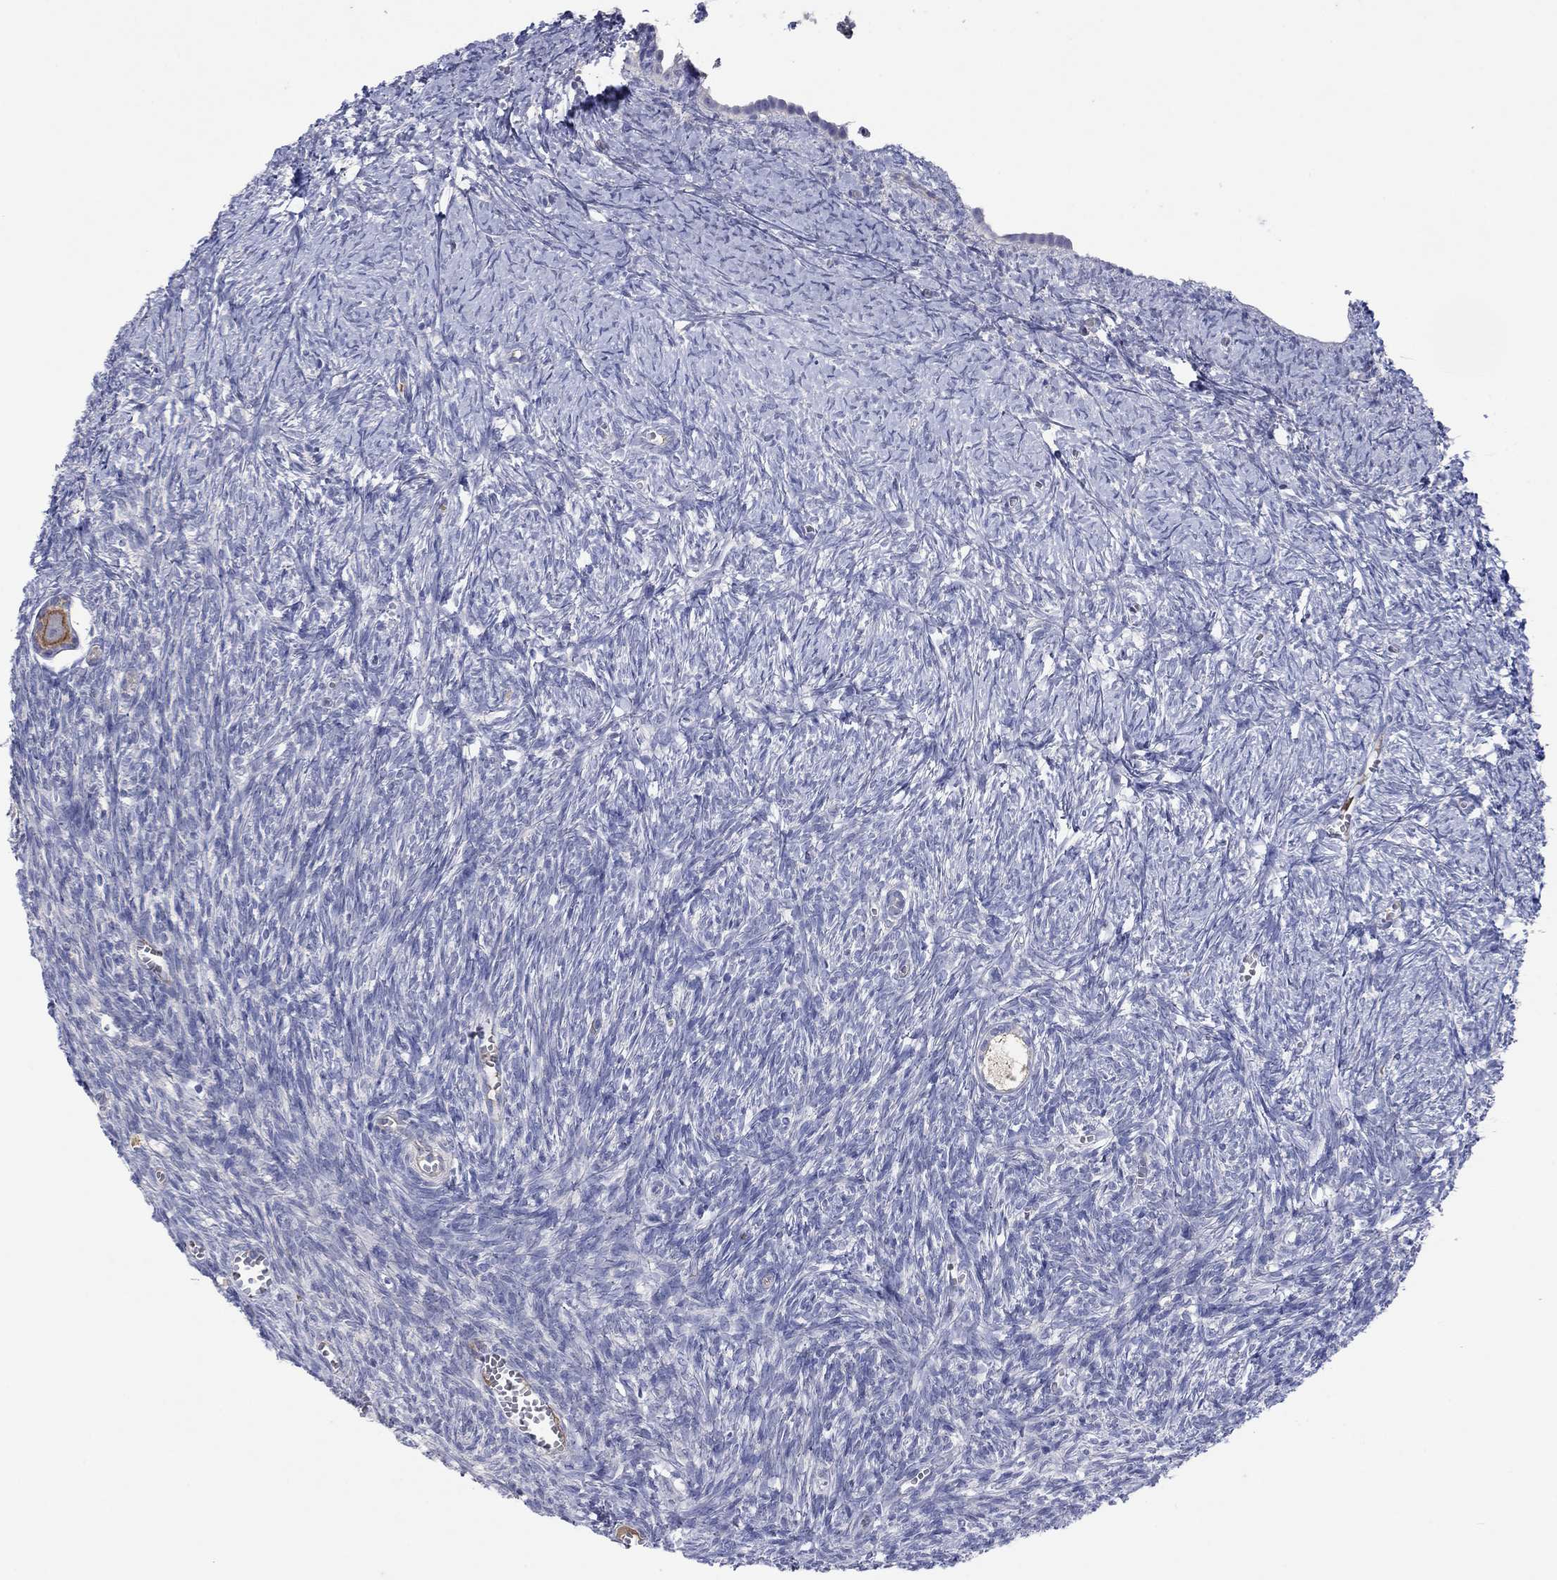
{"staining": {"intensity": "strong", "quantity": "<25%", "location": "cytoplasmic/membranous"}, "tissue": "ovary", "cell_type": "Follicle cells", "image_type": "normal", "snomed": [{"axis": "morphology", "description": "Normal tissue, NOS"}, {"axis": "topography", "description": "Ovary"}], "caption": "Ovary stained for a protein demonstrates strong cytoplasmic/membranous positivity in follicle cells.", "gene": "PLCL2", "patient": {"sex": "female", "age": 43}}